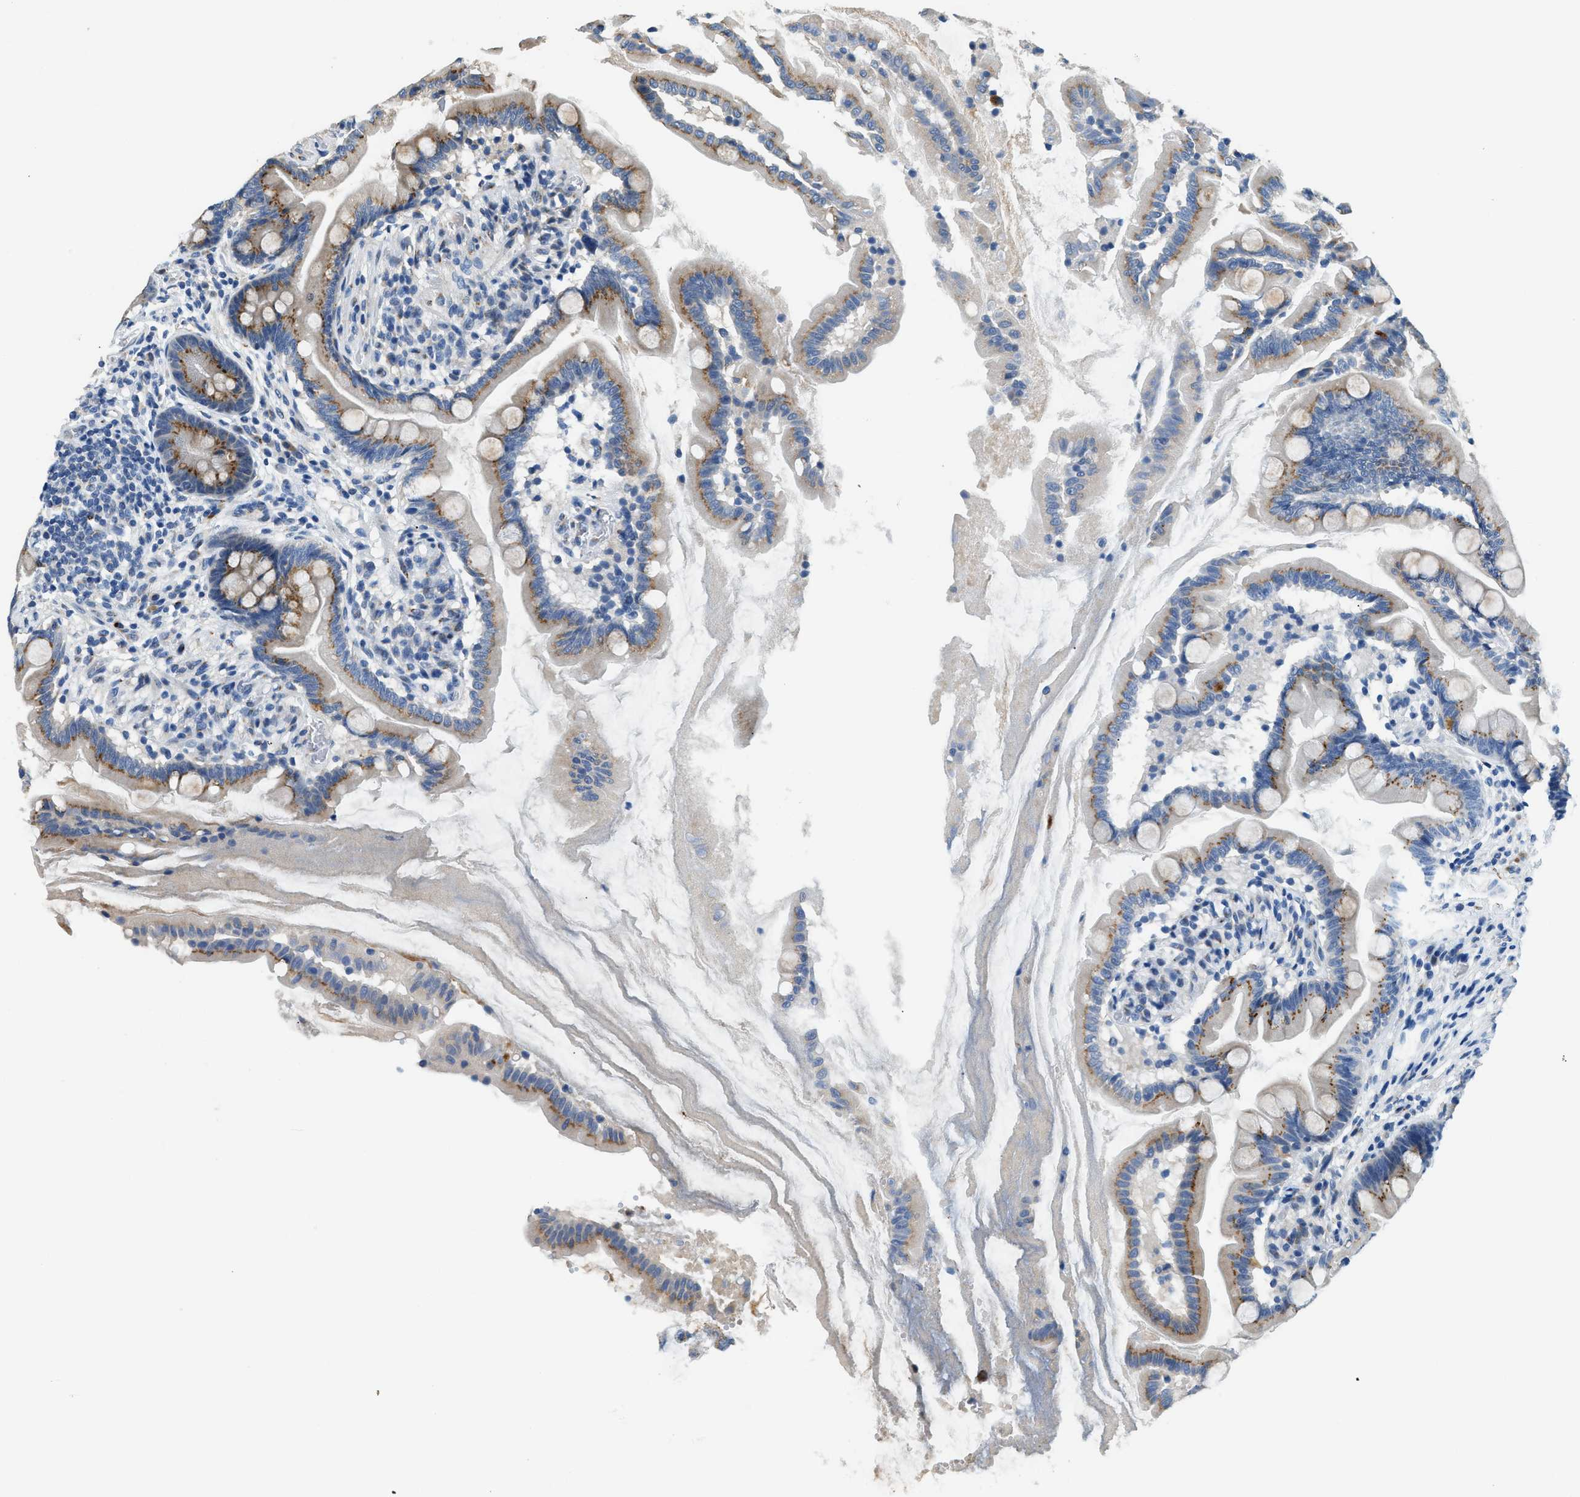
{"staining": {"intensity": "moderate", "quantity": "25%-75%", "location": "cytoplasmic/membranous"}, "tissue": "small intestine", "cell_type": "Glandular cells", "image_type": "normal", "snomed": [{"axis": "morphology", "description": "Normal tissue, NOS"}, {"axis": "topography", "description": "Small intestine"}], "caption": "Protein expression analysis of benign small intestine shows moderate cytoplasmic/membranous positivity in about 25%-75% of glandular cells. (Stains: DAB in brown, nuclei in blue, Microscopy: brightfield microscopy at high magnification).", "gene": "FUT8", "patient": {"sex": "female", "age": 56}}